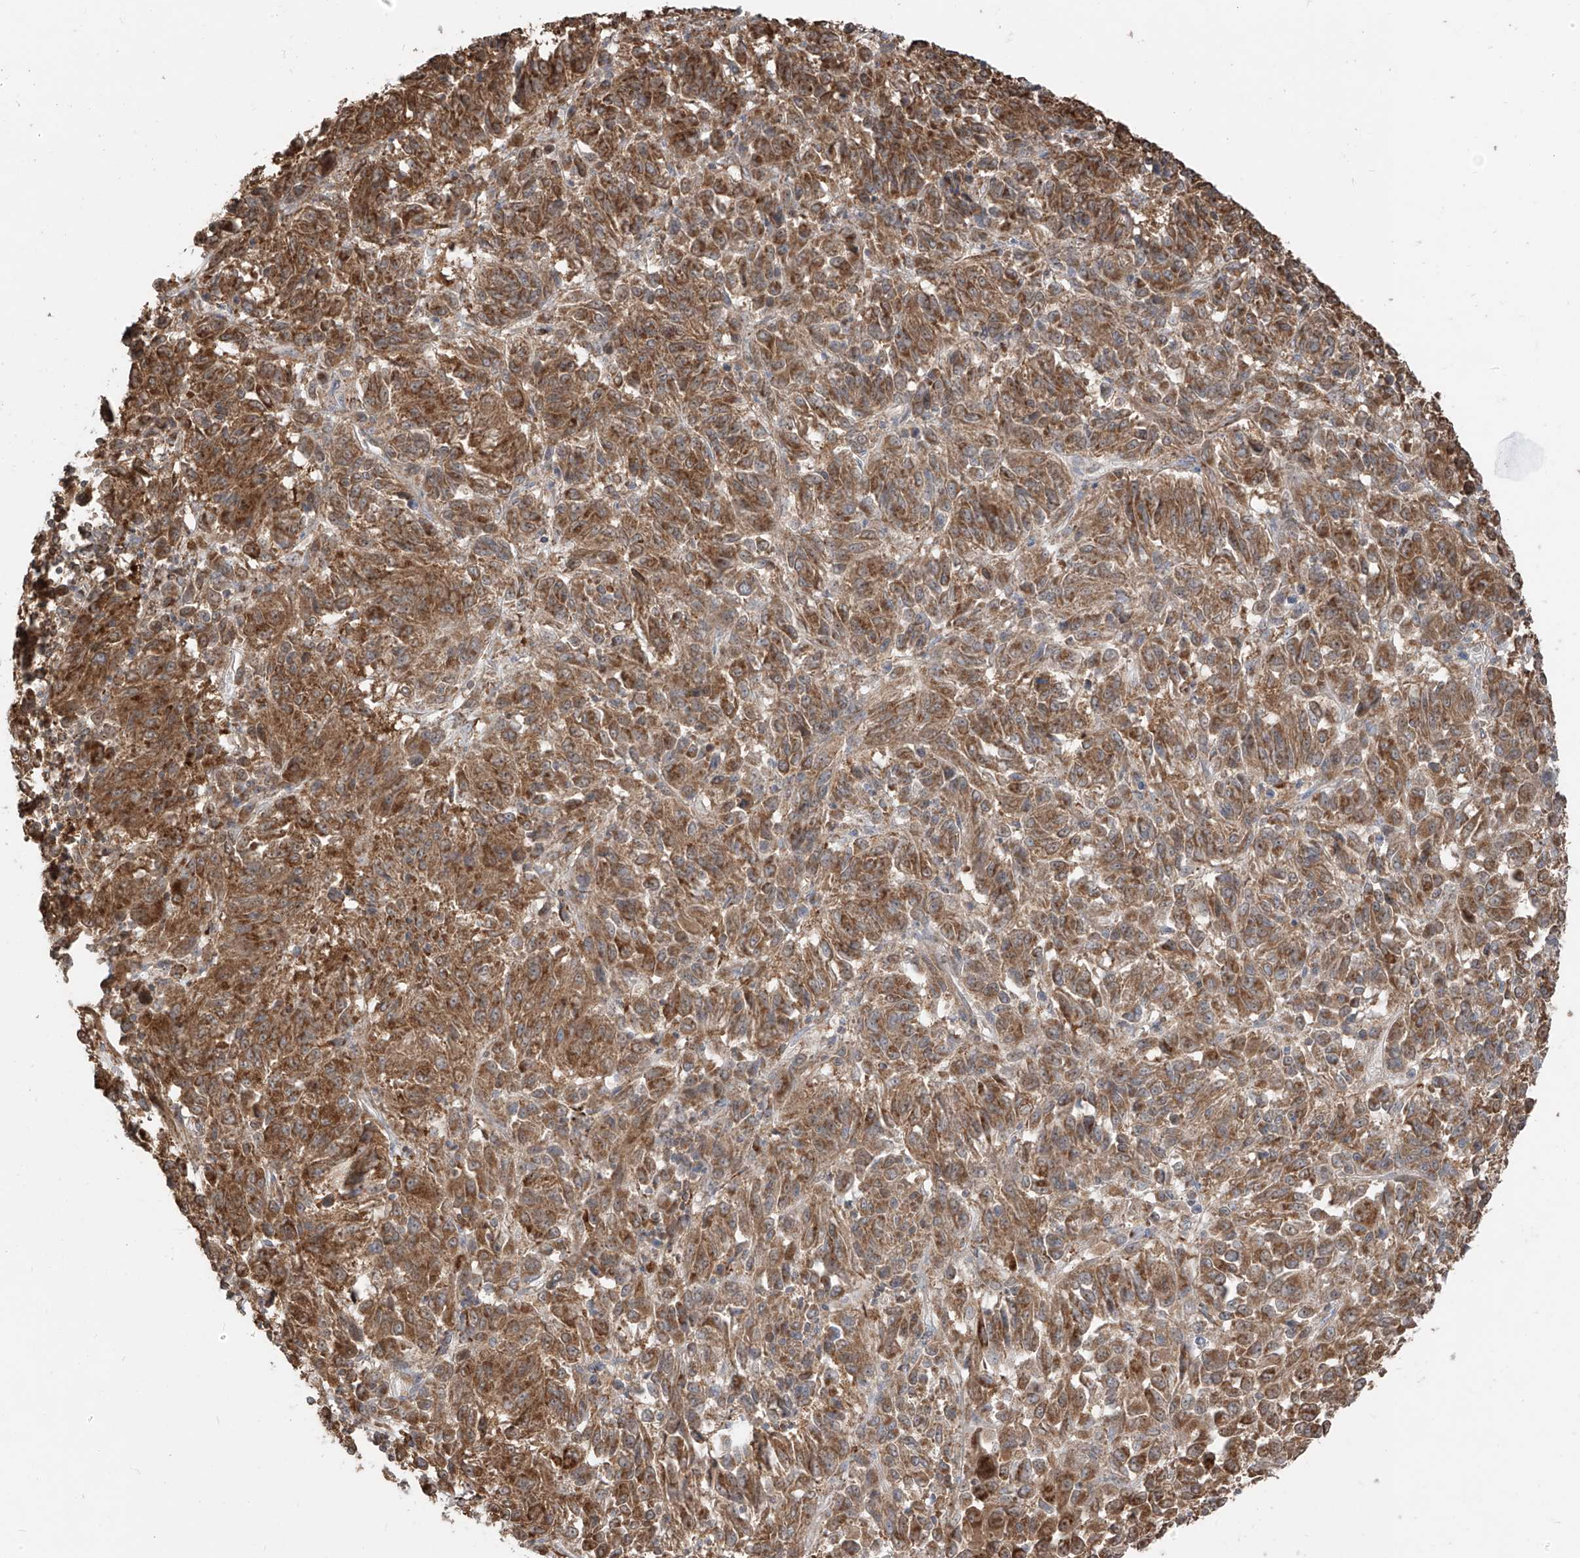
{"staining": {"intensity": "moderate", "quantity": ">75%", "location": "cytoplasmic/membranous"}, "tissue": "melanoma", "cell_type": "Tumor cells", "image_type": "cancer", "snomed": [{"axis": "morphology", "description": "Malignant melanoma, Metastatic site"}, {"axis": "topography", "description": "Lung"}], "caption": "Protein analysis of melanoma tissue reveals moderate cytoplasmic/membranous expression in approximately >75% of tumor cells.", "gene": "ETHE1", "patient": {"sex": "male", "age": 64}}